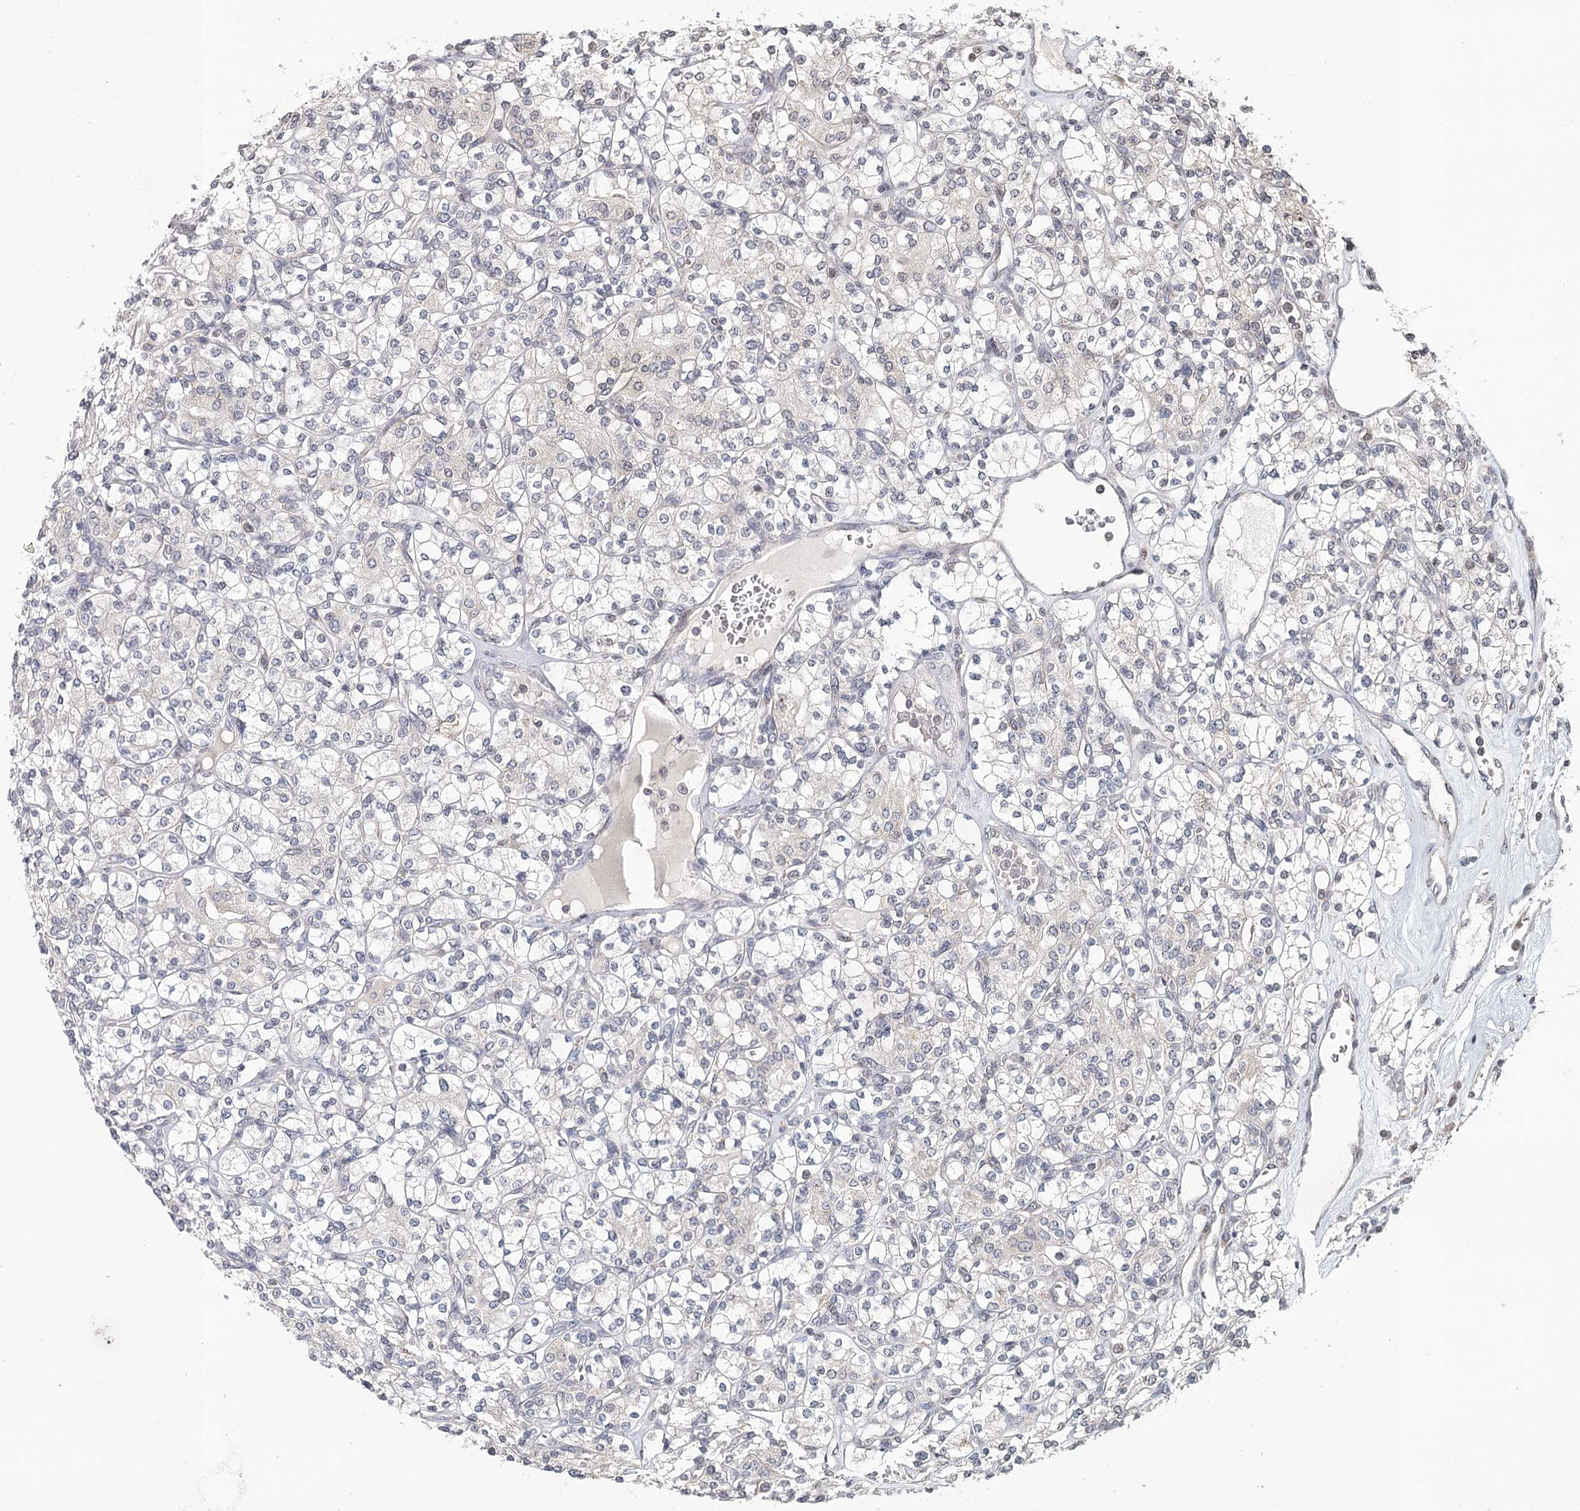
{"staining": {"intensity": "negative", "quantity": "none", "location": "none"}, "tissue": "renal cancer", "cell_type": "Tumor cells", "image_type": "cancer", "snomed": [{"axis": "morphology", "description": "Adenocarcinoma, NOS"}, {"axis": "topography", "description": "Kidney"}], "caption": "DAB immunohistochemical staining of renal adenocarcinoma displays no significant staining in tumor cells.", "gene": "ICOS", "patient": {"sex": "male", "age": 77}}